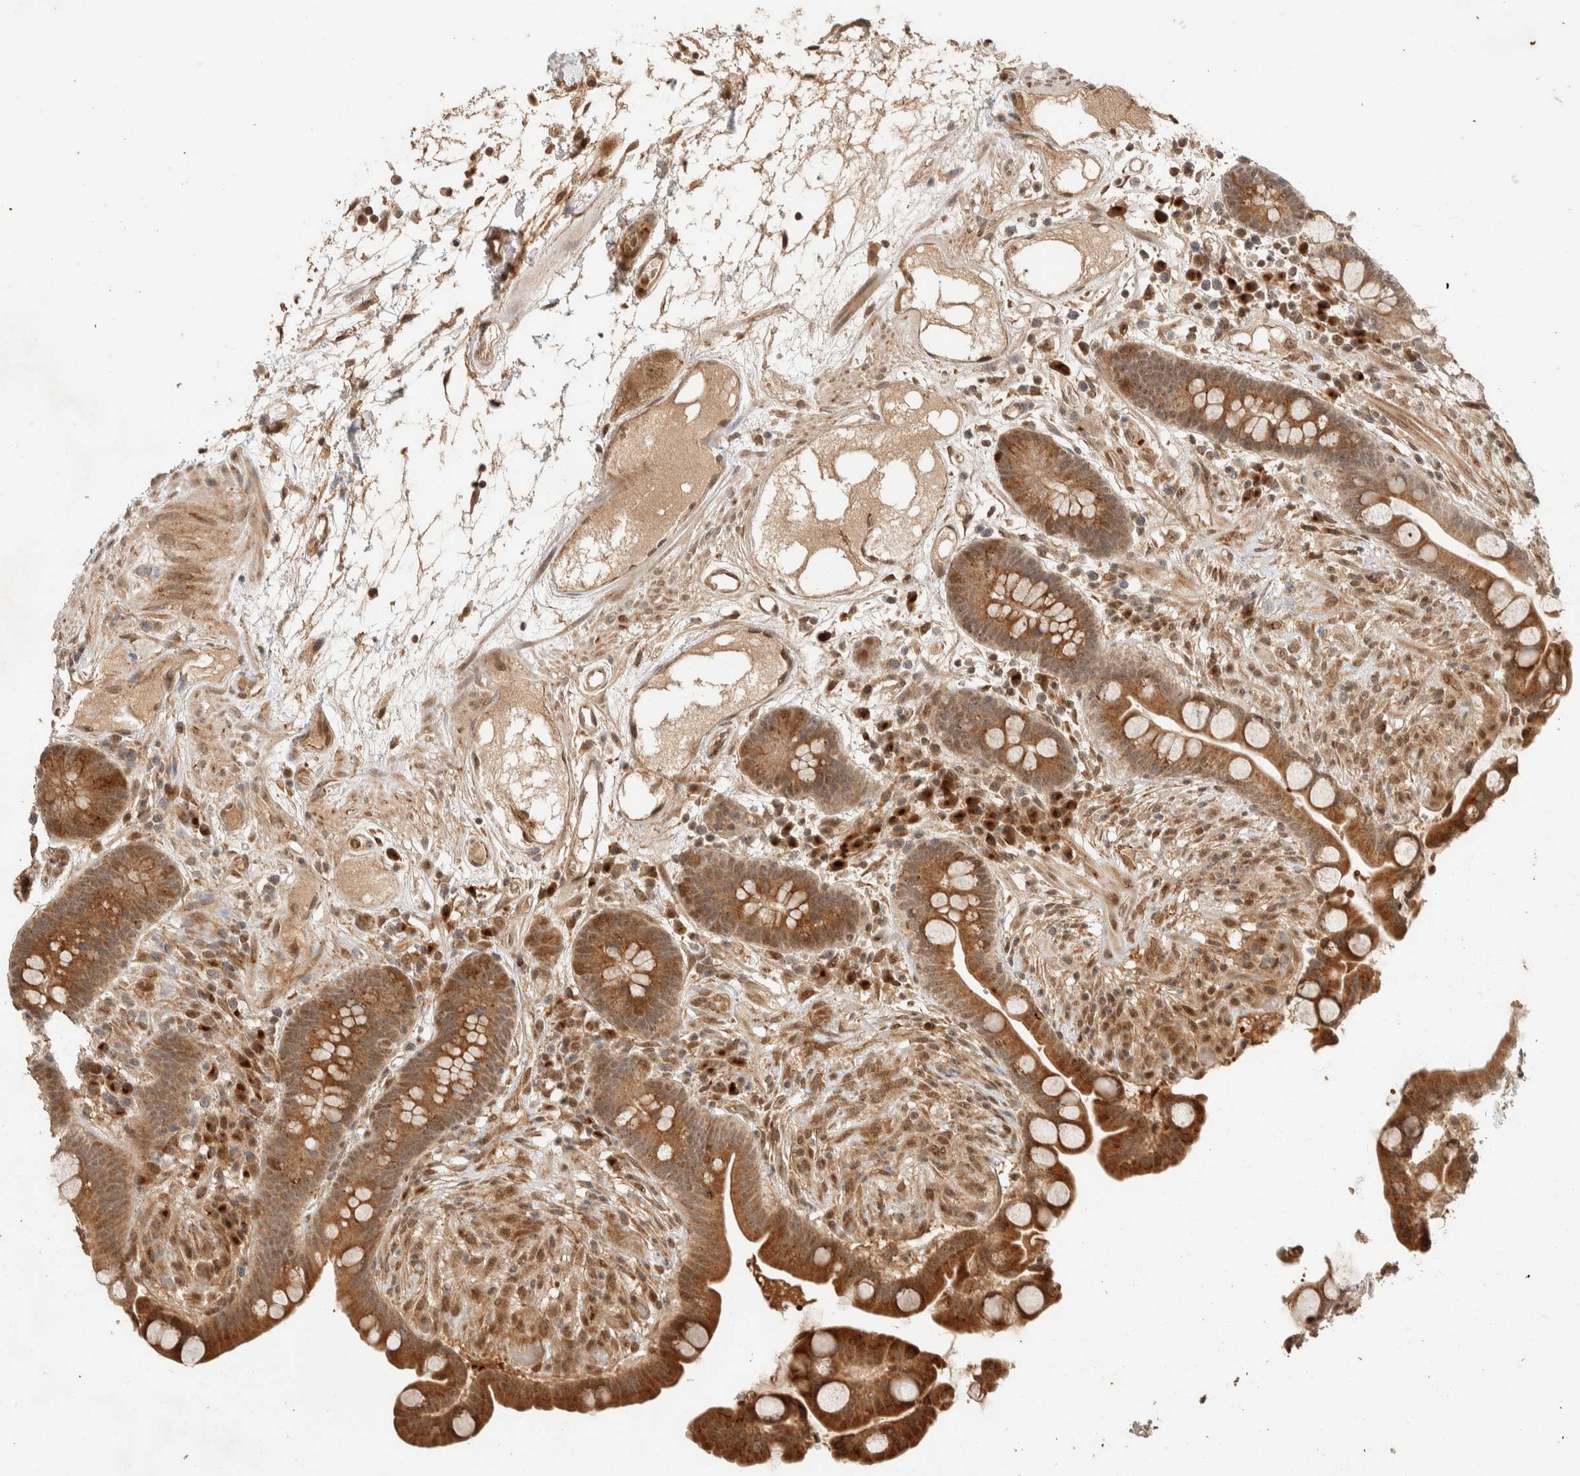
{"staining": {"intensity": "moderate", "quantity": ">75%", "location": "cytoplasmic/membranous,nuclear"}, "tissue": "colon", "cell_type": "Endothelial cells", "image_type": "normal", "snomed": [{"axis": "morphology", "description": "Normal tissue, NOS"}, {"axis": "topography", "description": "Colon"}], "caption": "Immunohistochemistry (IHC) (DAB (3,3'-diaminobenzidine)) staining of benign human colon demonstrates moderate cytoplasmic/membranous,nuclear protein expression in about >75% of endothelial cells.", "gene": "ZBTB2", "patient": {"sex": "male", "age": 73}}